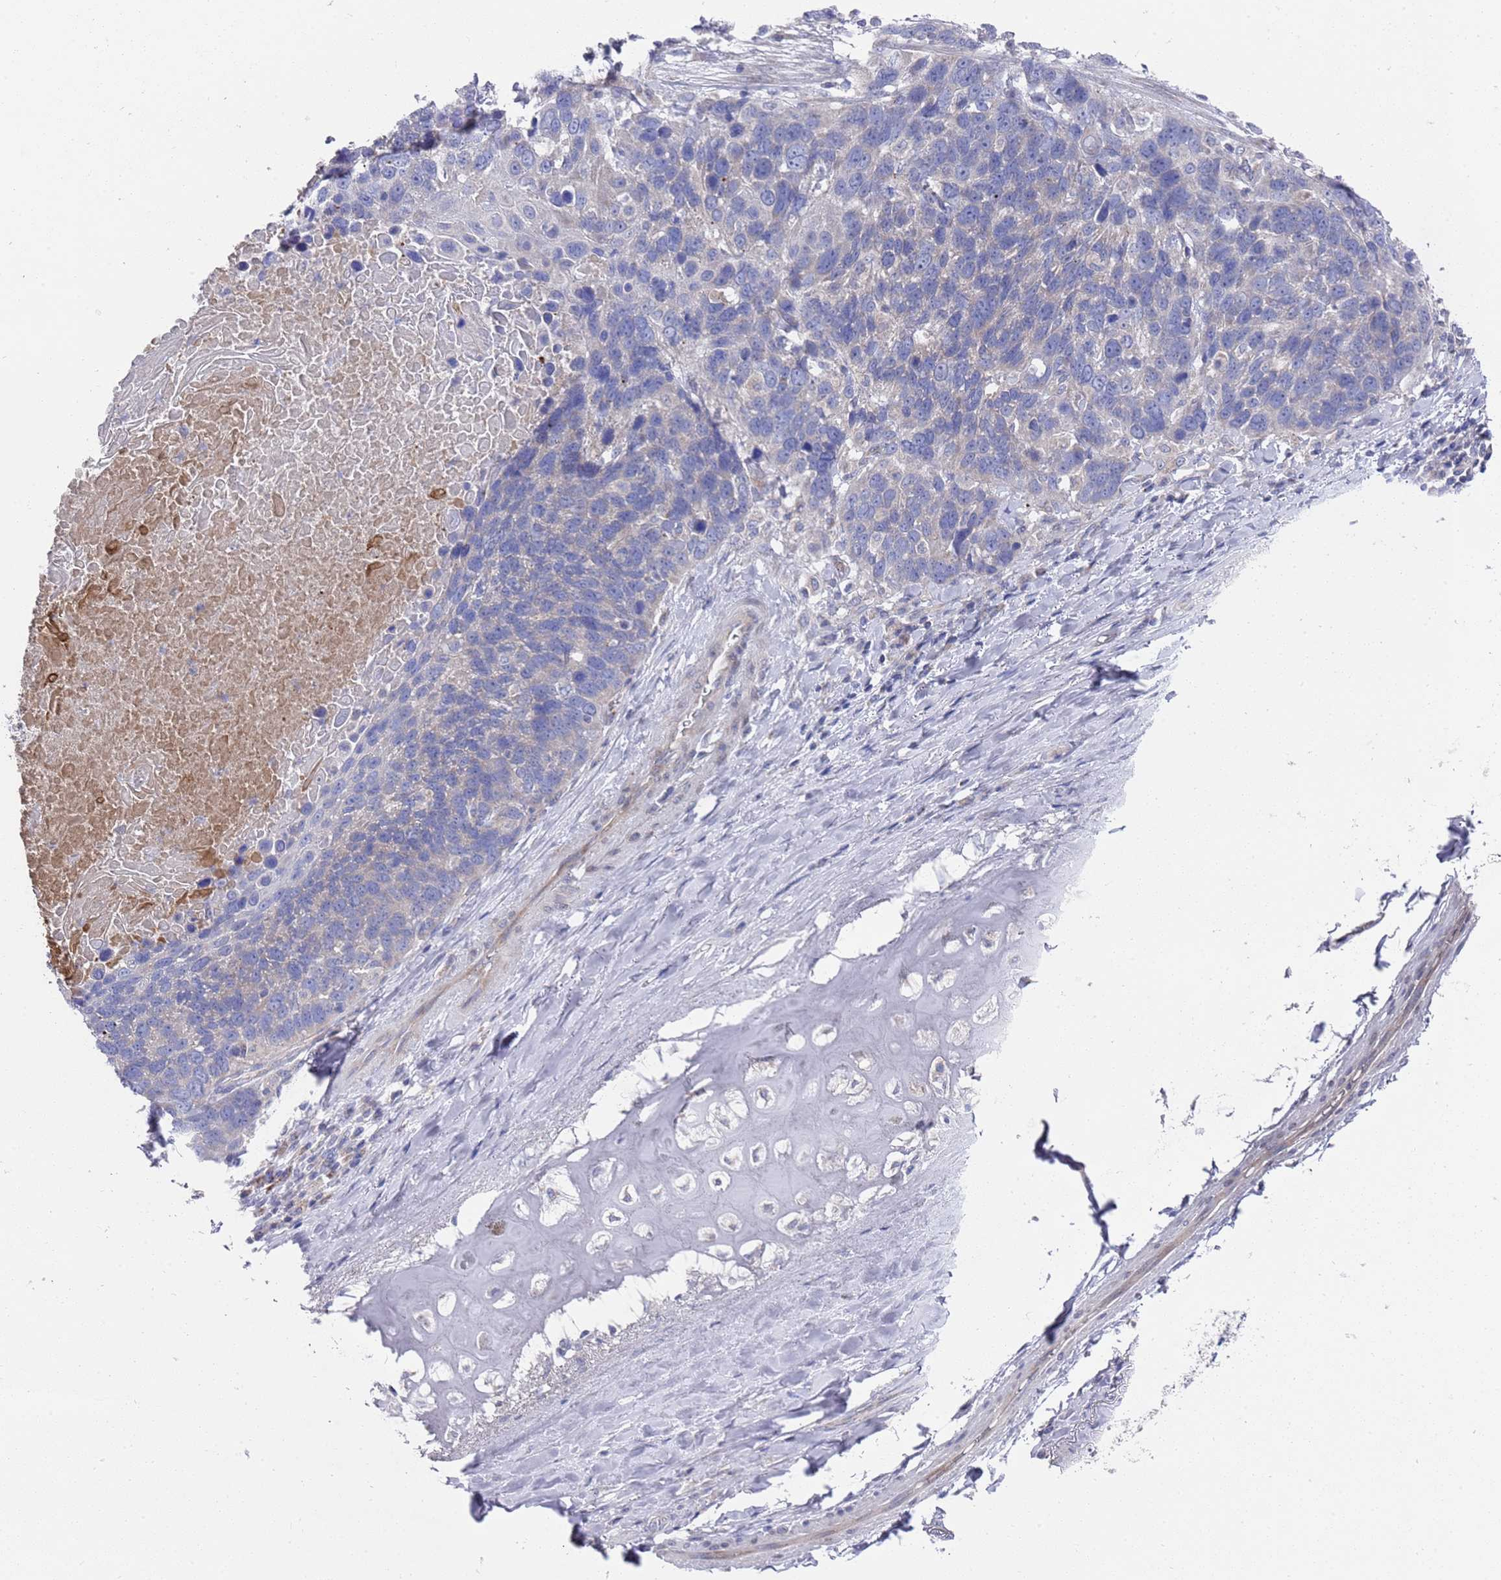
{"staining": {"intensity": "negative", "quantity": "none", "location": "none"}, "tissue": "lung cancer", "cell_type": "Tumor cells", "image_type": "cancer", "snomed": [{"axis": "morphology", "description": "Squamous cell carcinoma, NOS"}, {"axis": "topography", "description": "Lung"}], "caption": "An image of human squamous cell carcinoma (lung) is negative for staining in tumor cells.", "gene": "NPEPPS", "patient": {"sex": "male", "age": 66}}